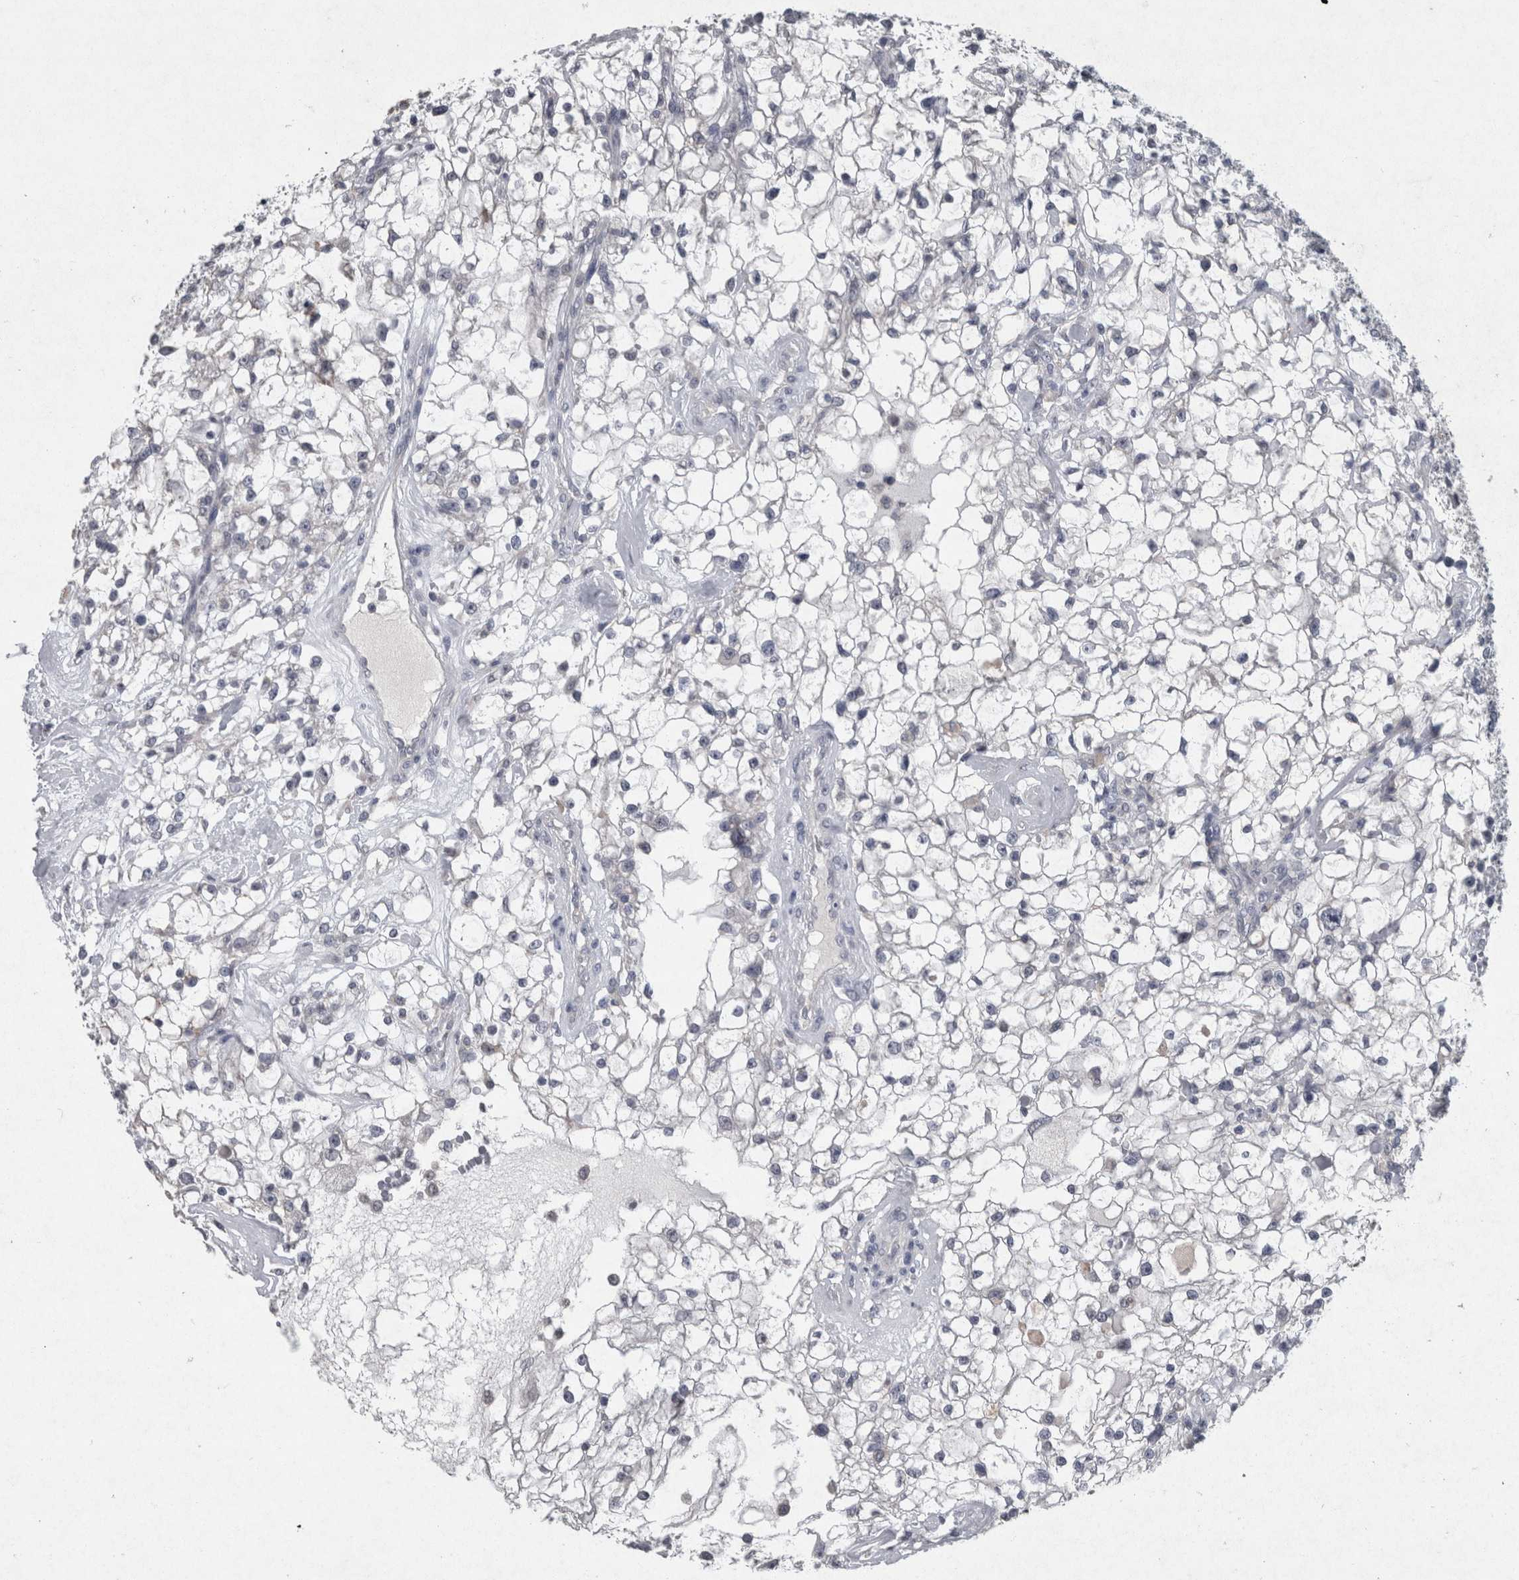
{"staining": {"intensity": "negative", "quantity": "none", "location": "none"}, "tissue": "renal cancer", "cell_type": "Tumor cells", "image_type": "cancer", "snomed": [{"axis": "morphology", "description": "Adenocarcinoma, NOS"}, {"axis": "topography", "description": "Kidney"}], "caption": "Tumor cells show no significant protein positivity in renal adenocarcinoma.", "gene": "WNT7A", "patient": {"sex": "female", "age": 60}}